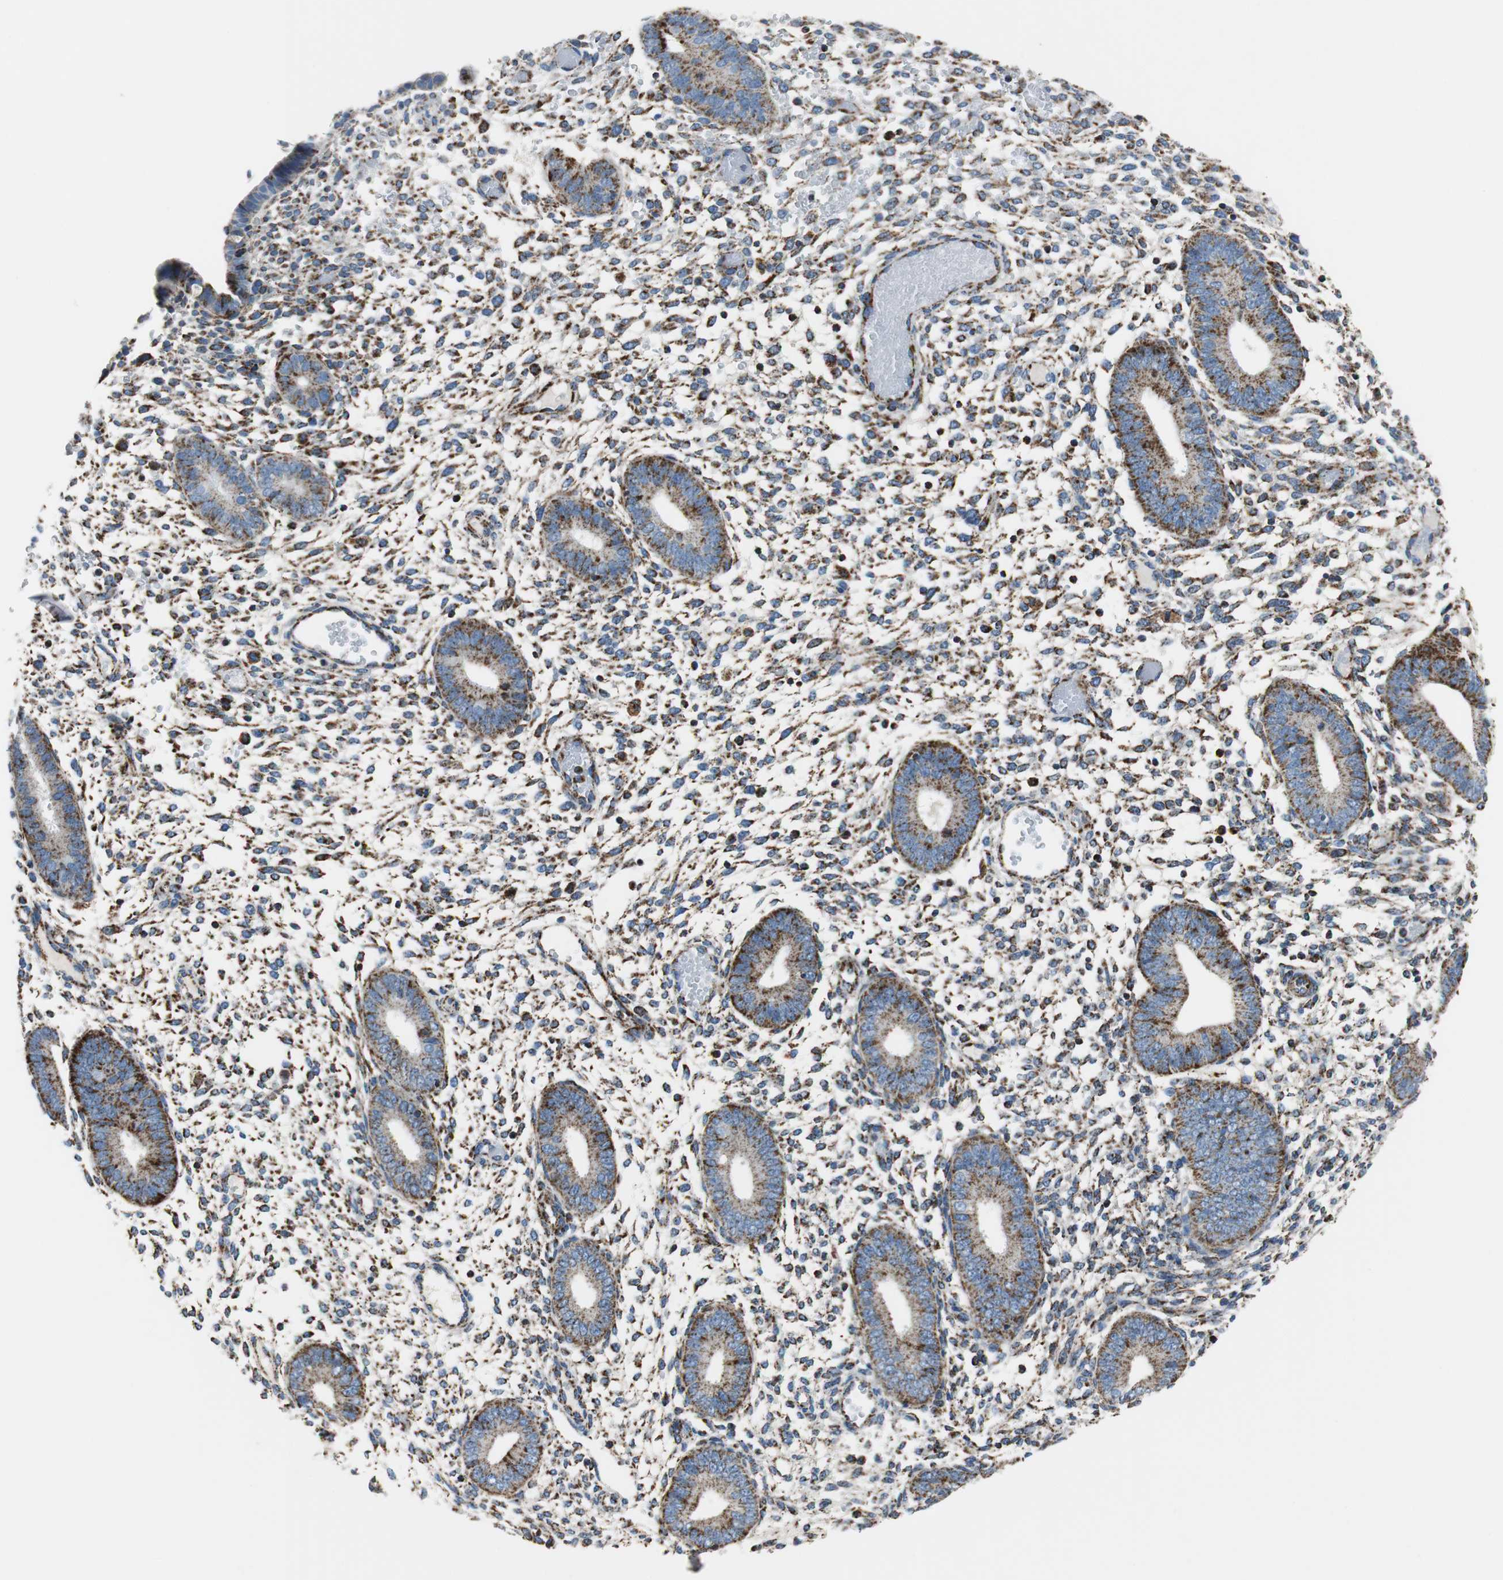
{"staining": {"intensity": "strong", "quantity": "25%-75%", "location": "cytoplasmic/membranous"}, "tissue": "endometrium", "cell_type": "Cells in endometrial stroma", "image_type": "normal", "snomed": [{"axis": "morphology", "description": "Normal tissue, NOS"}, {"axis": "topography", "description": "Endometrium"}], "caption": "Immunohistochemistry micrograph of normal endometrium: endometrium stained using immunohistochemistry shows high levels of strong protein expression localized specifically in the cytoplasmic/membranous of cells in endometrial stroma, appearing as a cytoplasmic/membranous brown color.", "gene": "C1QTNF7", "patient": {"sex": "female", "age": 42}}